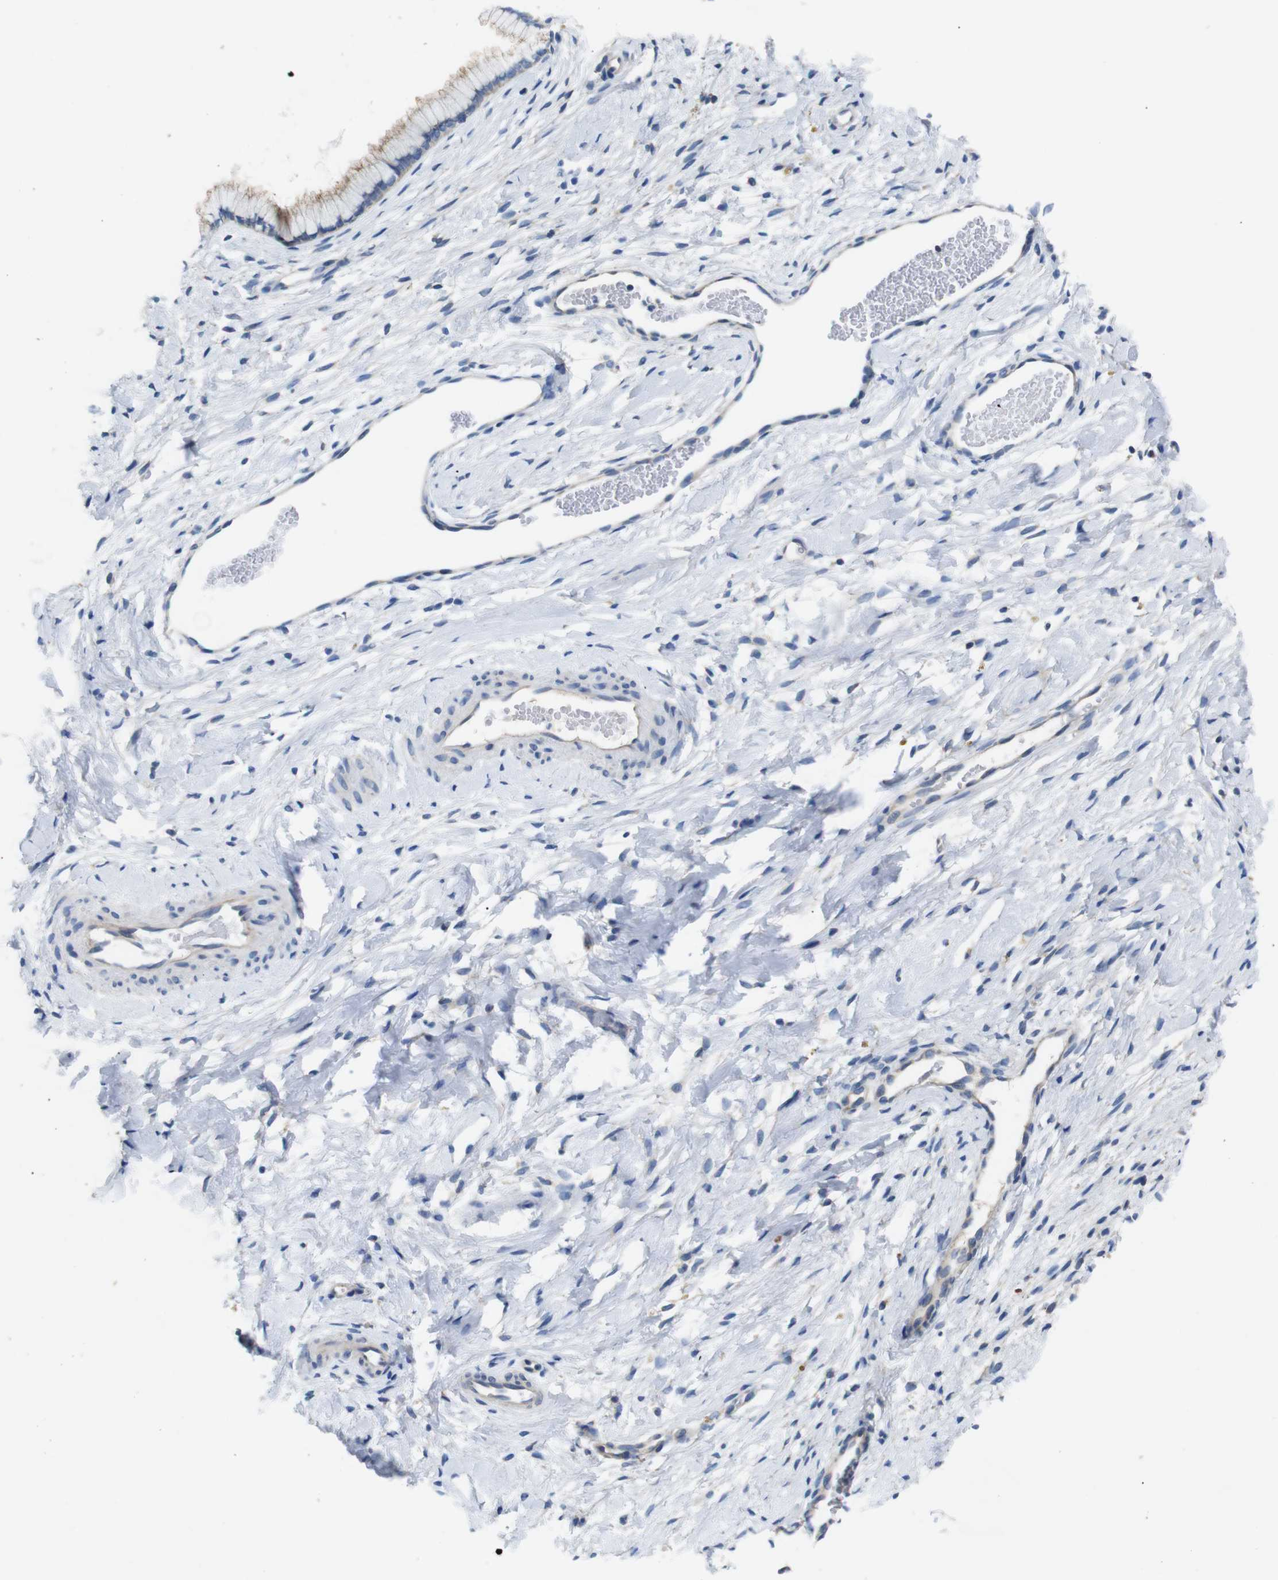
{"staining": {"intensity": "weak", "quantity": "<25%", "location": "cytoplasmic/membranous"}, "tissue": "cervix", "cell_type": "Glandular cells", "image_type": "normal", "snomed": [{"axis": "morphology", "description": "Normal tissue, NOS"}, {"axis": "topography", "description": "Cervix"}], "caption": "DAB immunohistochemical staining of normal cervix shows no significant expression in glandular cells.", "gene": "DCP1A", "patient": {"sex": "female", "age": 65}}